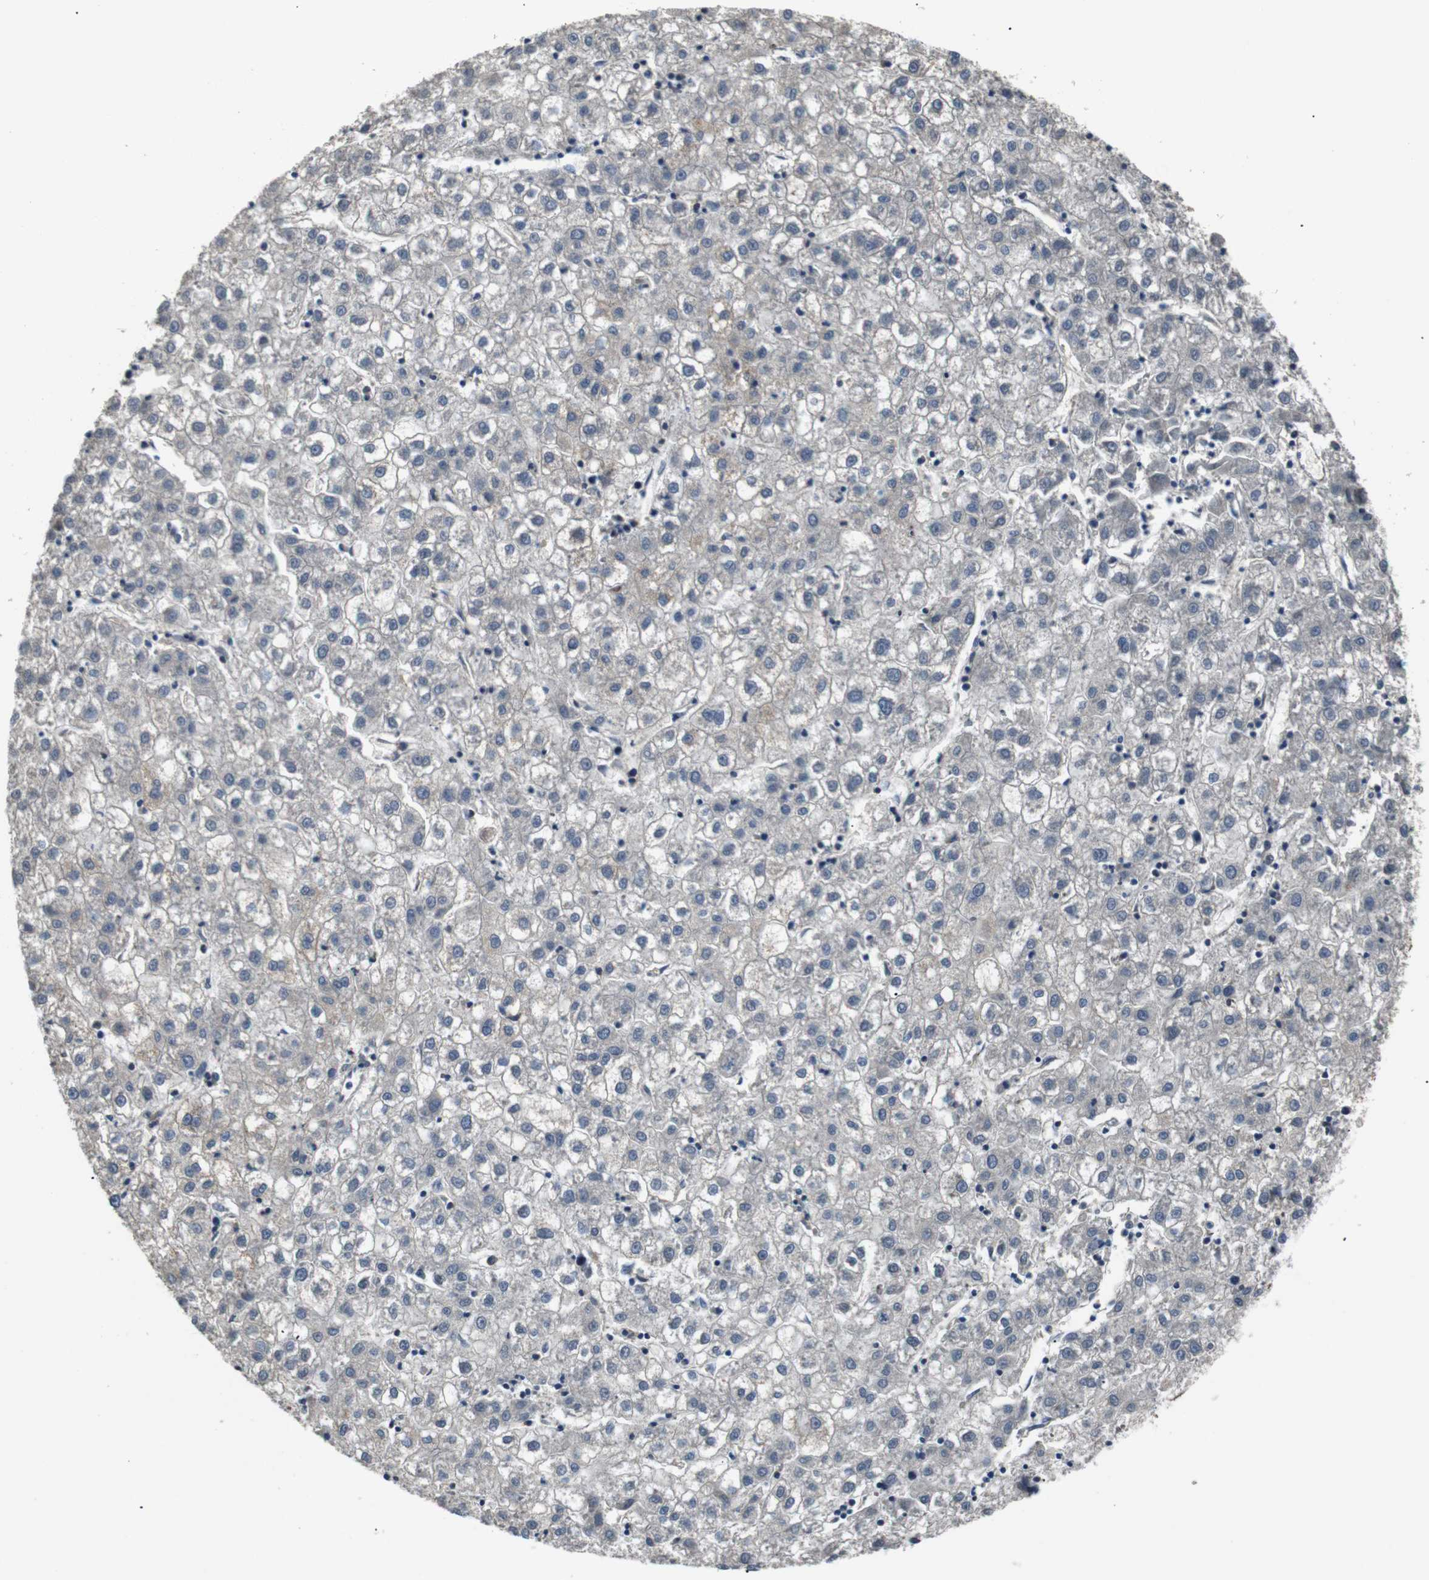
{"staining": {"intensity": "negative", "quantity": "none", "location": "none"}, "tissue": "liver cancer", "cell_type": "Tumor cells", "image_type": "cancer", "snomed": [{"axis": "morphology", "description": "Carcinoma, Hepatocellular, NOS"}, {"axis": "topography", "description": "Liver"}], "caption": "This is an IHC photomicrograph of human liver cancer (hepatocellular carcinoma). There is no expression in tumor cells.", "gene": "NETO2", "patient": {"sex": "male", "age": 72}}